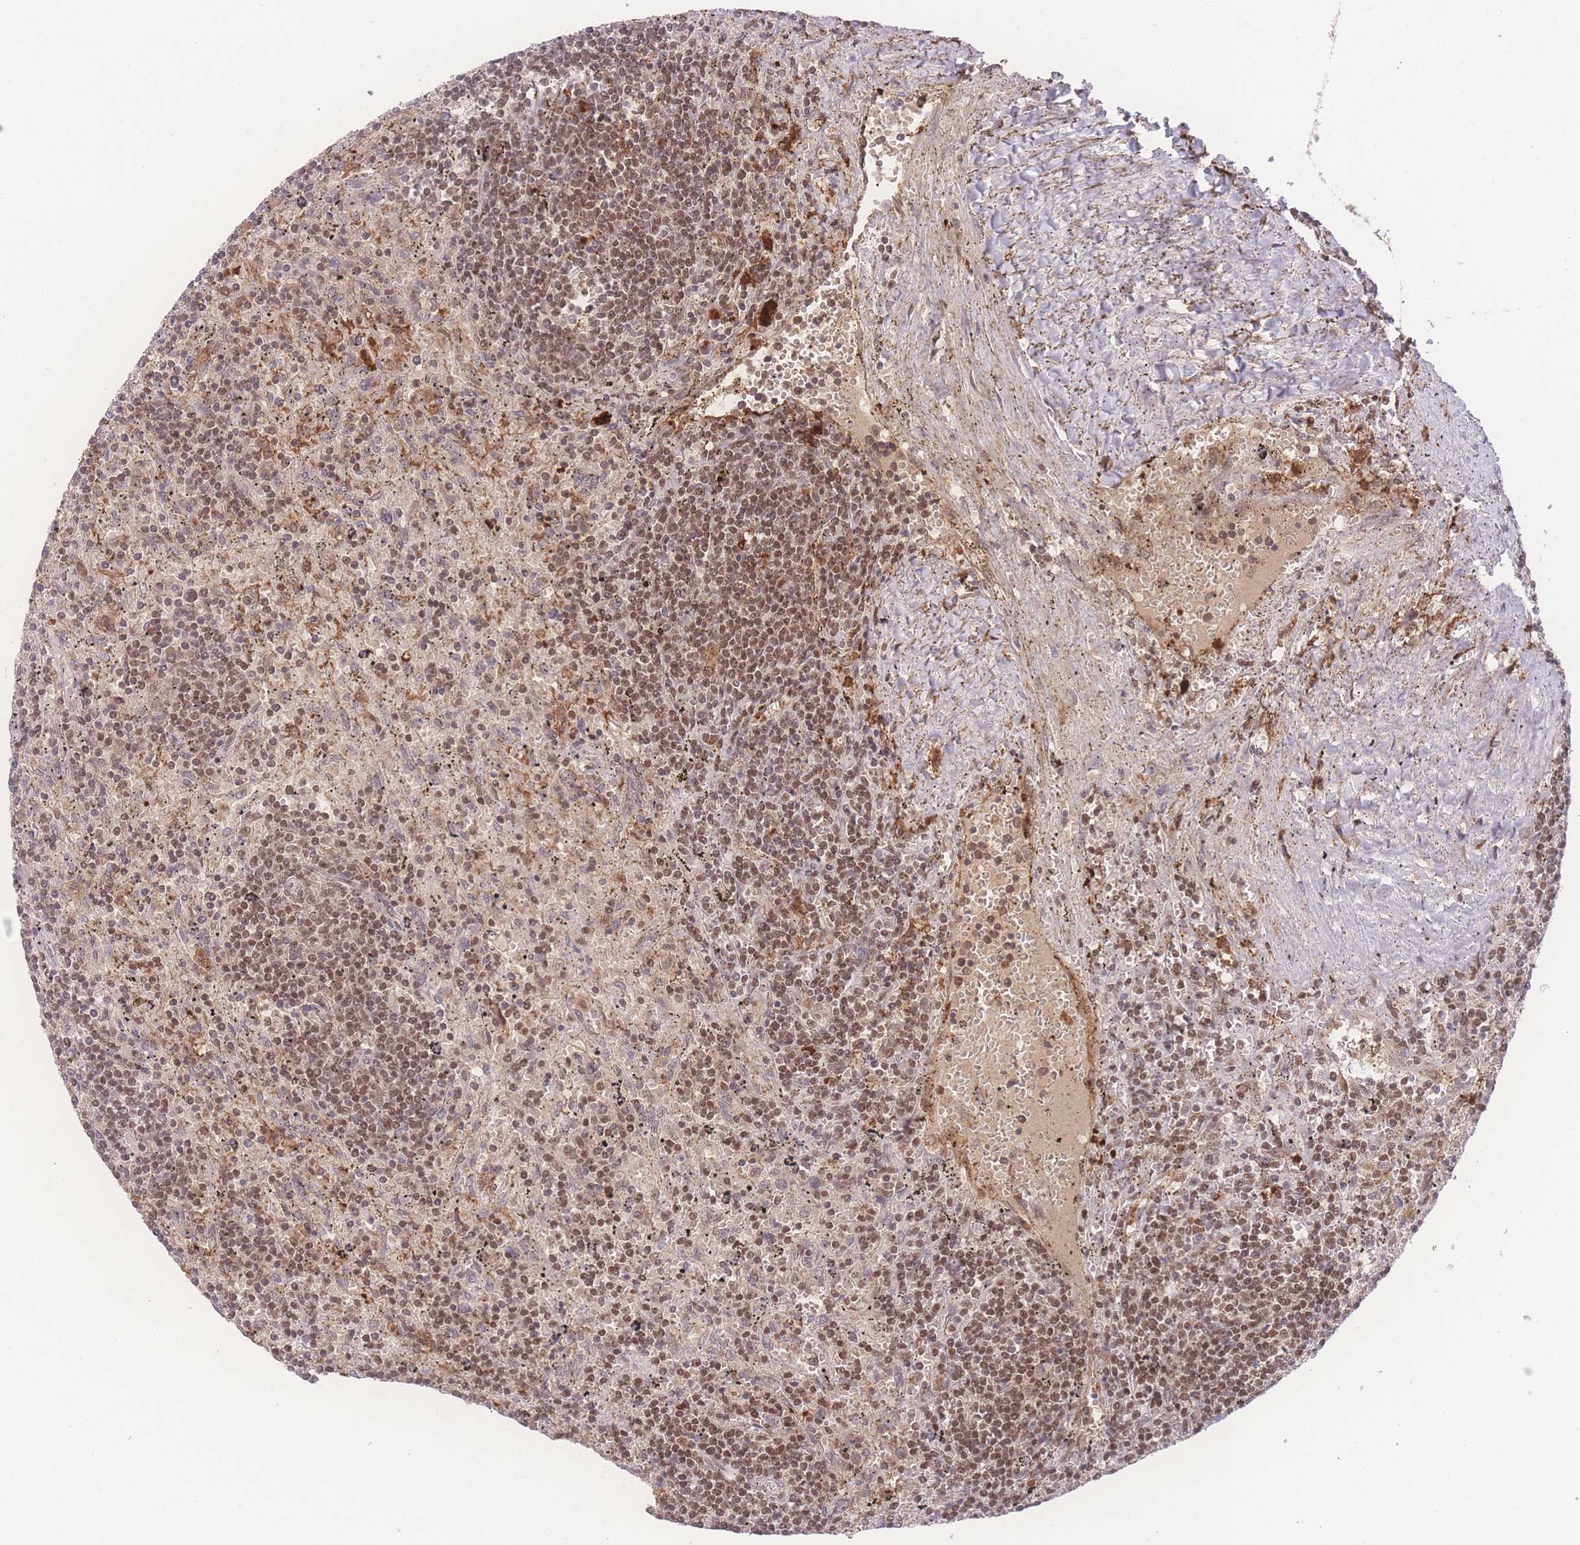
{"staining": {"intensity": "moderate", "quantity": "25%-75%", "location": "nuclear"}, "tissue": "lymphoma", "cell_type": "Tumor cells", "image_type": "cancer", "snomed": [{"axis": "morphology", "description": "Malignant lymphoma, non-Hodgkin's type, Low grade"}, {"axis": "topography", "description": "Spleen"}], "caption": "Lymphoma was stained to show a protein in brown. There is medium levels of moderate nuclear staining in approximately 25%-75% of tumor cells.", "gene": "RAVER1", "patient": {"sex": "male", "age": 76}}